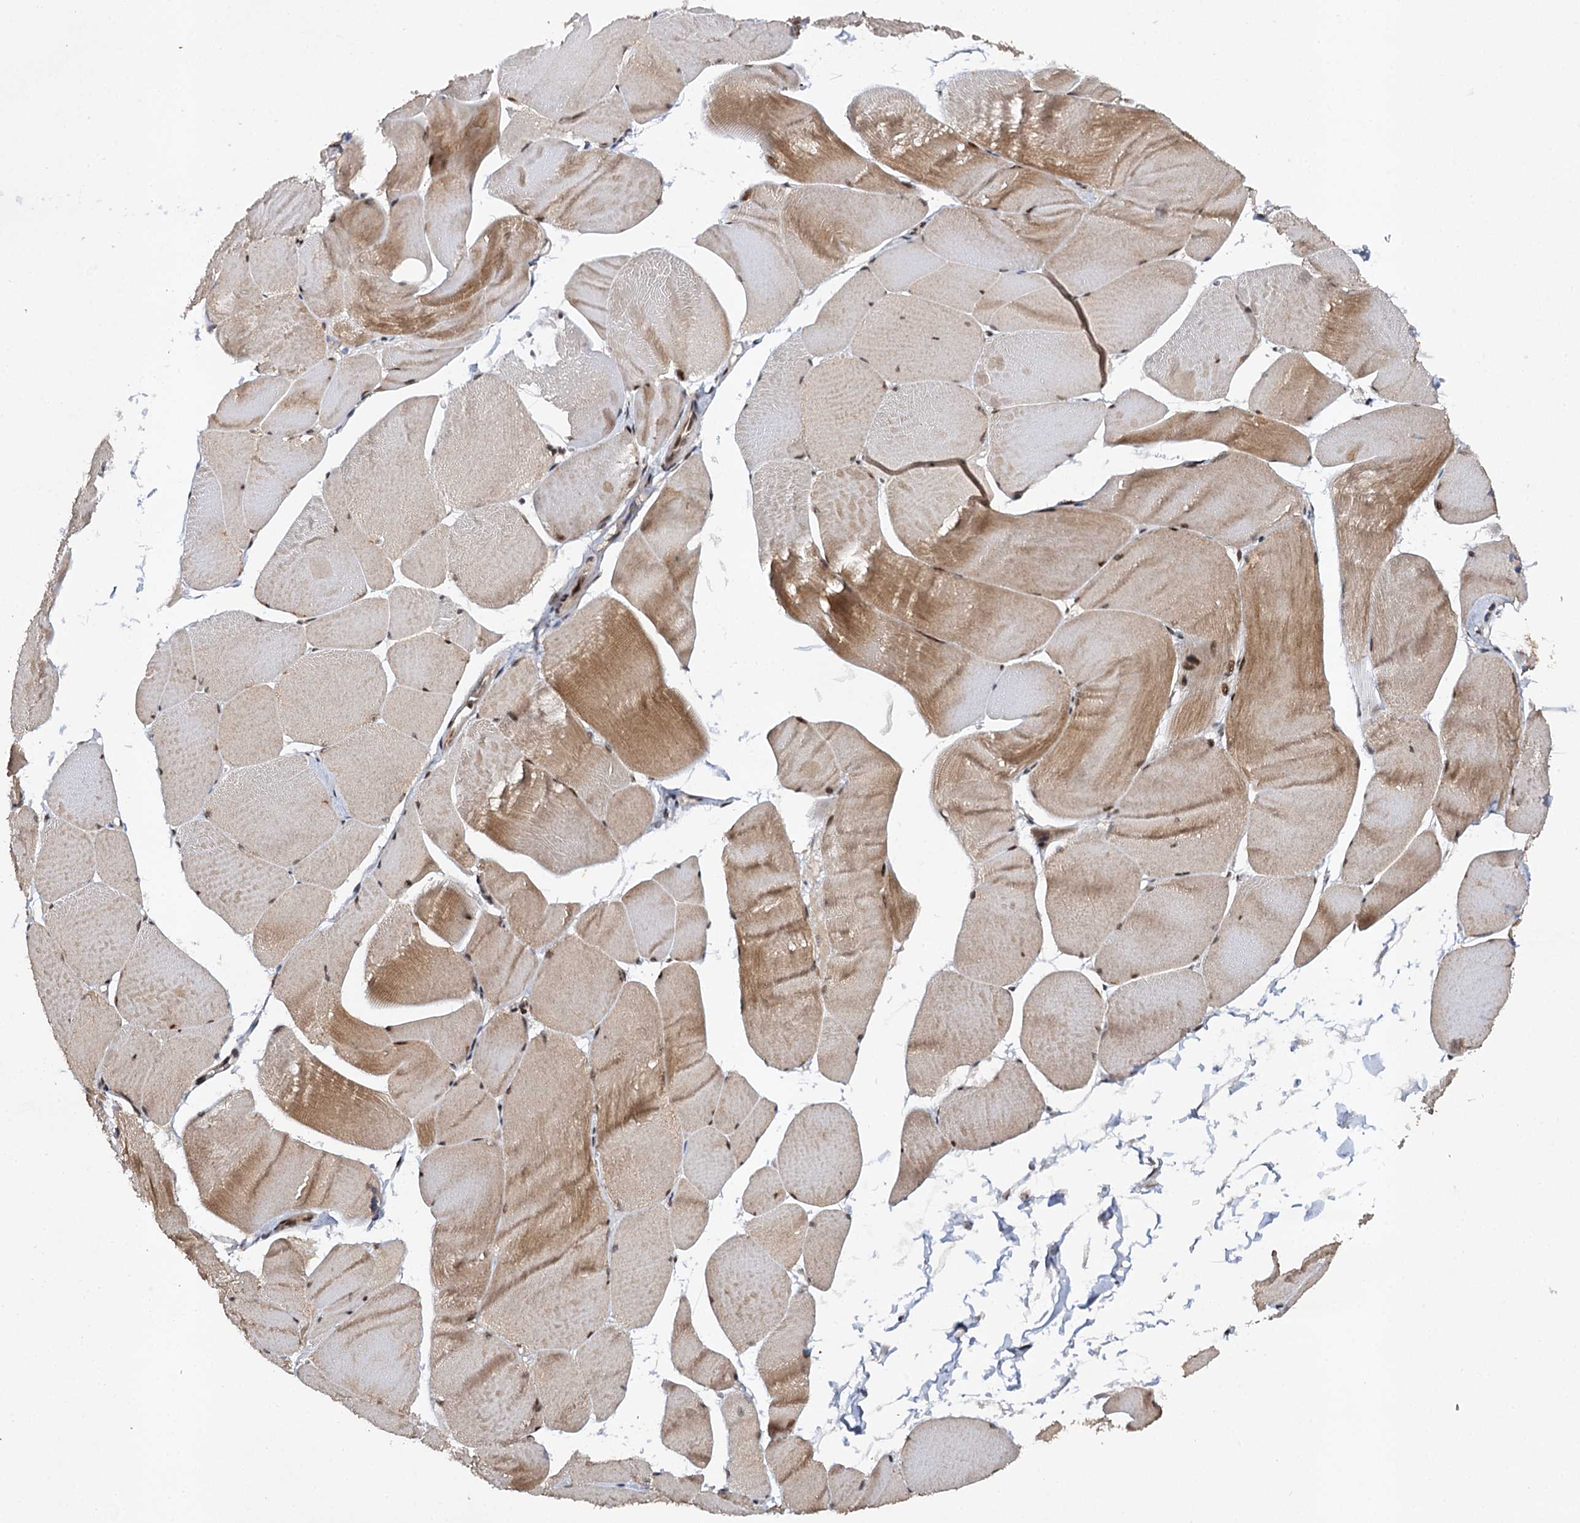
{"staining": {"intensity": "moderate", "quantity": ">75%", "location": "cytoplasmic/membranous,nuclear"}, "tissue": "skeletal muscle", "cell_type": "Myocytes", "image_type": "normal", "snomed": [{"axis": "morphology", "description": "Normal tissue, NOS"}, {"axis": "morphology", "description": "Basal cell carcinoma"}, {"axis": "topography", "description": "Skeletal muscle"}], "caption": "A brown stain shows moderate cytoplasmic/membranous,nuclear expression of a protein in myocytes of unremarkable skeletal muscle.", "gene": "BUD13", "patient": {"sex": "female", "age": 64}}